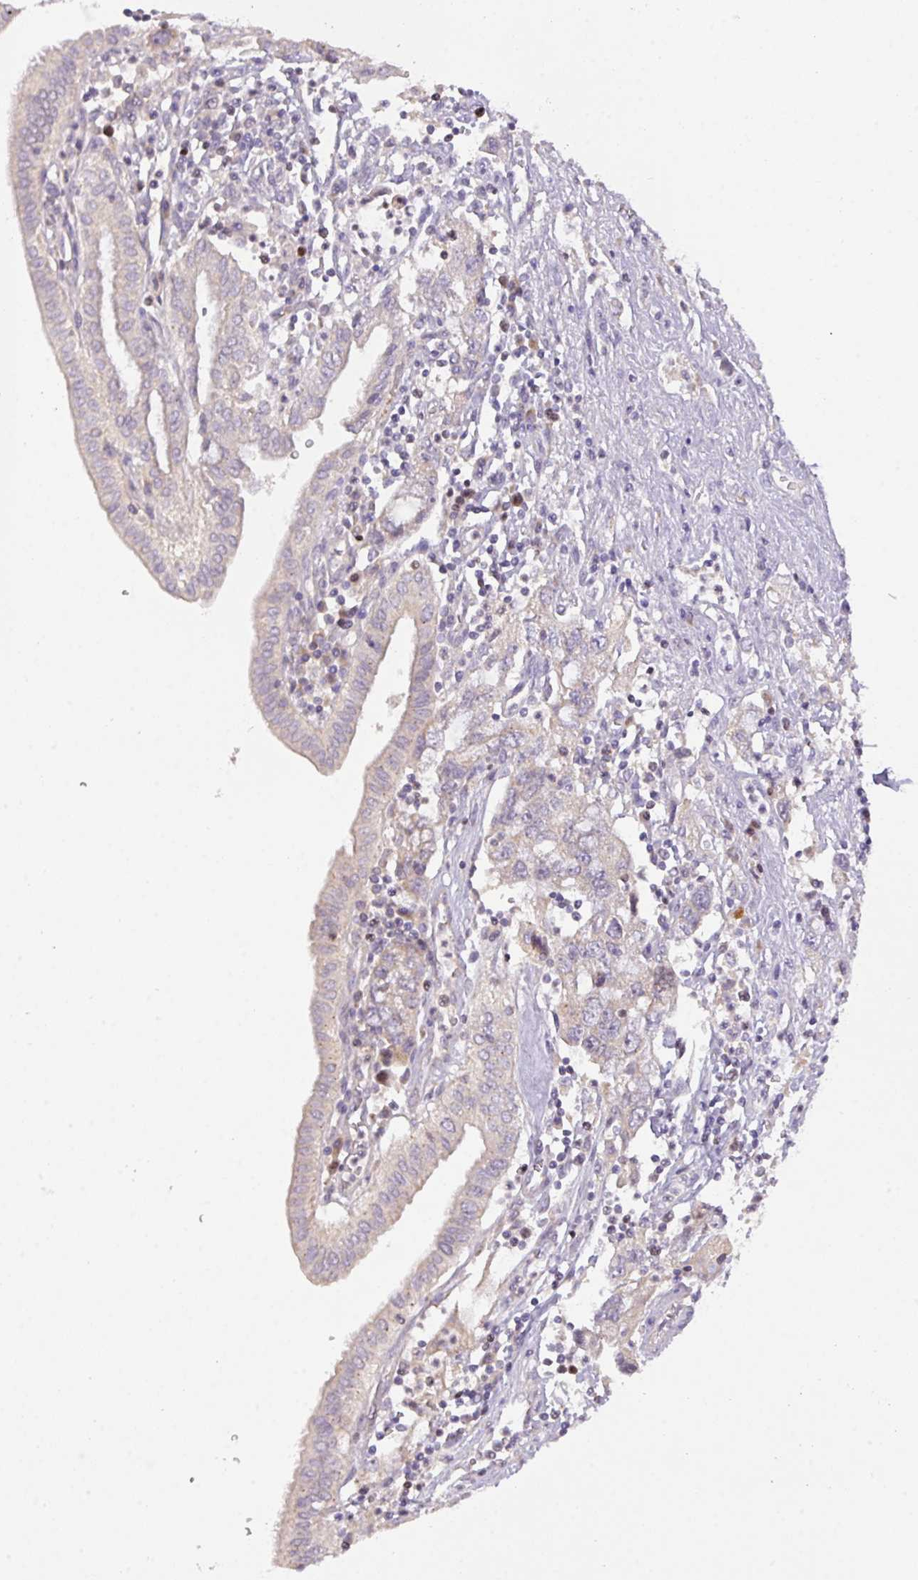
{"staining": {"intensity": "weak", "quantity": "<25%", "location": "cytoplasmic/membranous"}, "tissue": "pancreatic cancer", "cell_type": "Tumor cells", "image_type": "cancer", "snomed": [{"axis": "morphology", "description": "Adenocarcinoma, NOS"}, {"axis": "topography", "description": "Pancreas"}], "caption": "High magnification brightfield microscopy of pancreatic cancer stained with DAB (brown) and counterstained with hematoxylin (blue): tumor cells show no significant expression. The staining is performed using DAB brown chromogen with nuclei counter-stained in using hematoxylin.", "gene": "ZNF394", "patient": {"sex": "female", "age": 73}}